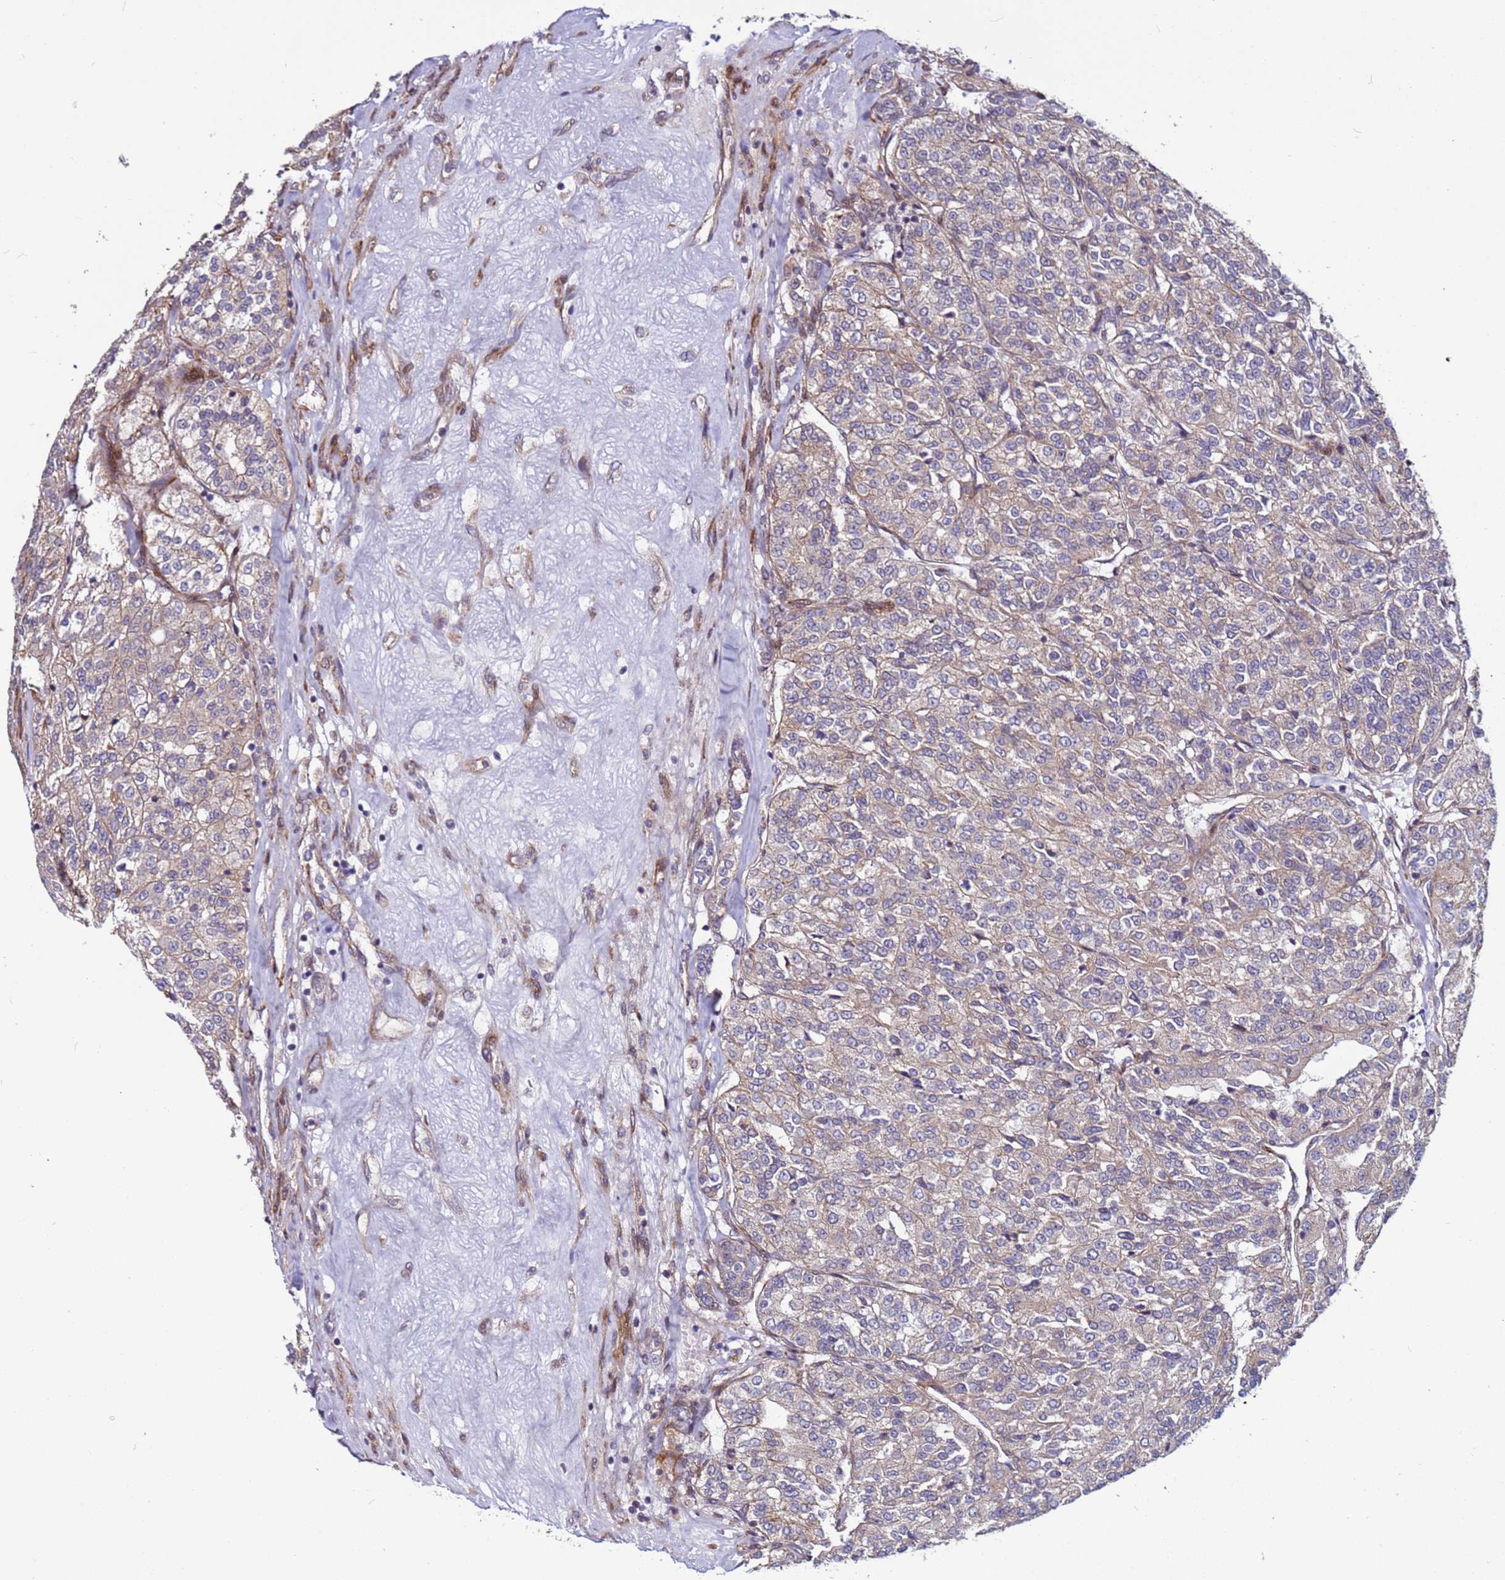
{"staining": {"intensity": "weak", "quantity": "<25%", "location": "cytoplasmic/membranous"}, "tissue": "renal cancer", "cell_type": "Tumor cells", "image_type": "cancer", "snomed": [{"axis": "morphology", "description": "Adenocarcinoma, NOS"}, {"axis": "topography", "description": "Kidney"}], "caption": "Adenocarcinoma (renal) was stained to show a protein in brown. There is no significant staining in tumor cells.", "gene": "MCRIP1", "patient": {"sex": "female", "age": 63}}